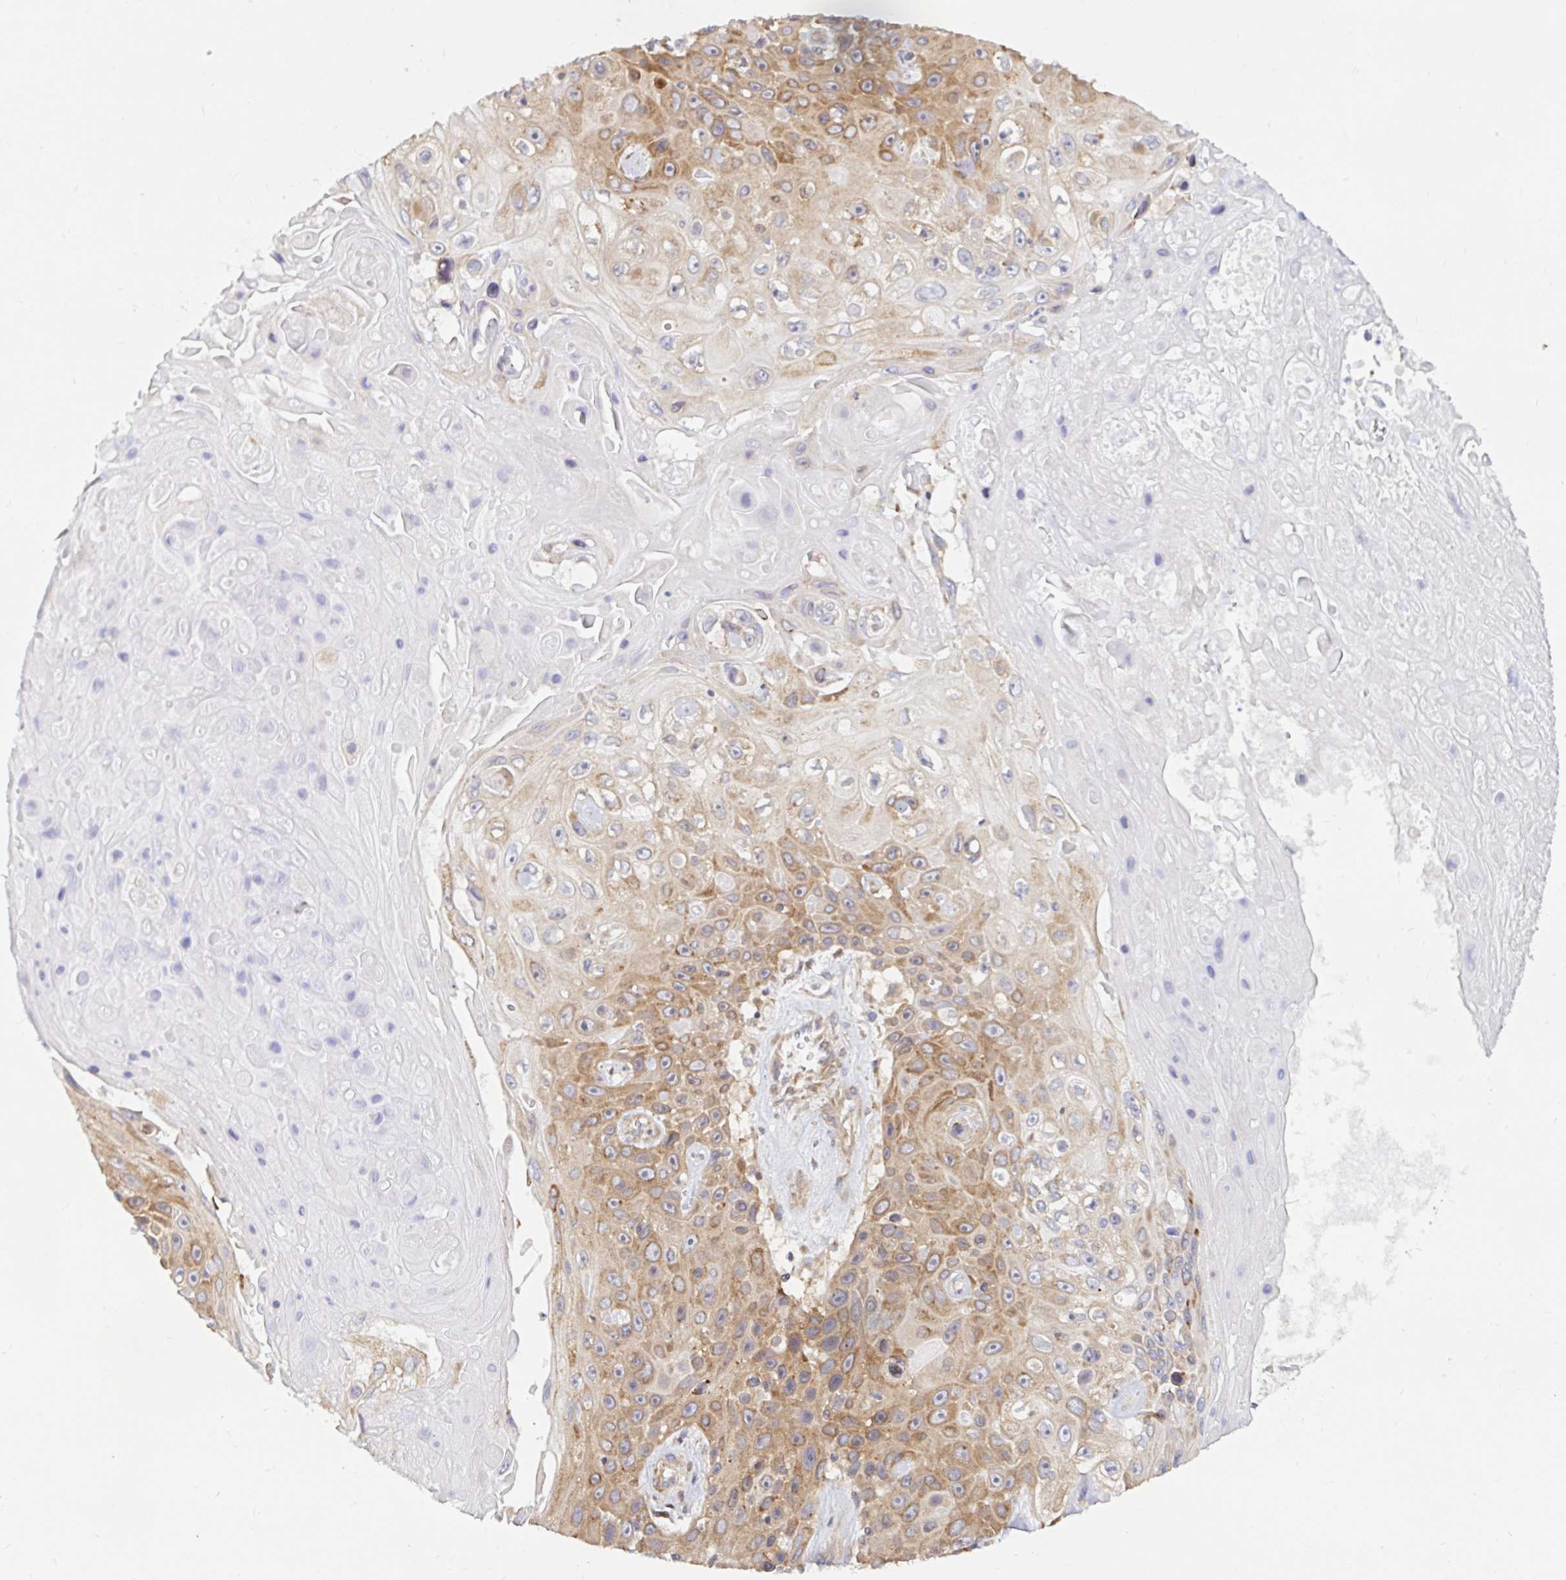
{"staining": {"intensity": "moderate", "quantity": "25%-75%", "location": "cytoplasmic/membranous"}, "tissue": "skin cancer", "cell_type": "Tumor cells", "image_type": "cancer", "snomed": [{"axis": "morphology", "description": "Squamous cell carcinoma, NOS"}, {"axis": "topography", "description": "Skin"}], "caption": "This micrograph reveals immunohistochemistry (IHC) staining of skin cancer (squamous cell carcinoma), with medium moderate cytoplasmic/membranous positivity in approximately 25%-75% of tumor cells.", "gene": "LARP1", "patient": {"sex": "male", "age": 82}}